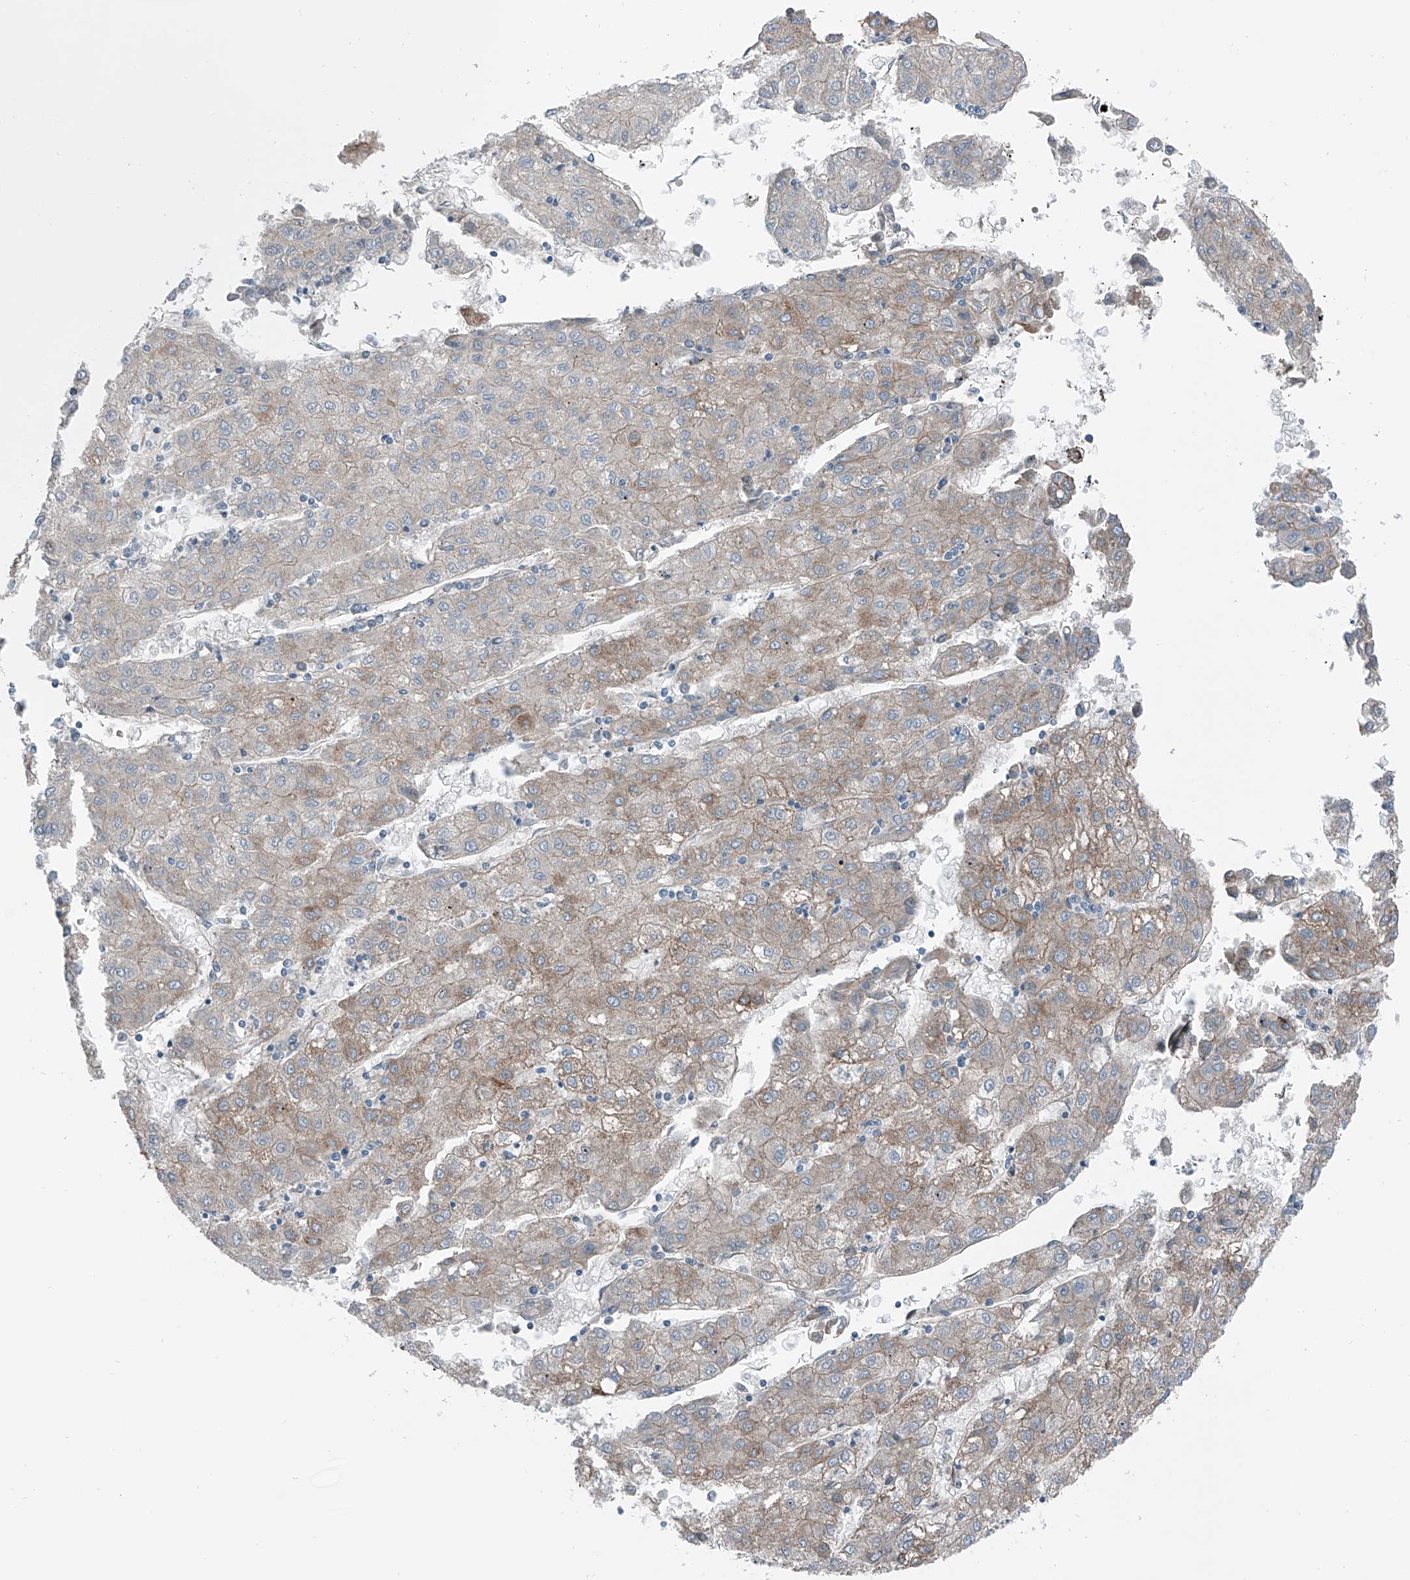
{"staining": {"intensity": "weak", "quantity": "25%-75%", "location": "cytoplasmic/membranous"}, "tissue": "liver cancer", "cell_type": "Tumor cells", "image_type": "cancer", "snomed": [{"axis": "morphology", "description": "Carcinoma, Hepatocellular, NOS"}, {"axis": "topography", "description": "Liver"}], "caption": "Immunohistochemical staining of human liver cancer (hepatocellular carcinoma) shows low levels of weak cytoplasmic/membranous protein expression in approximately 25%-75% of tumor cells.", "gene": "THEMIS2", "patient": {"sex": "male", "age": 72}}